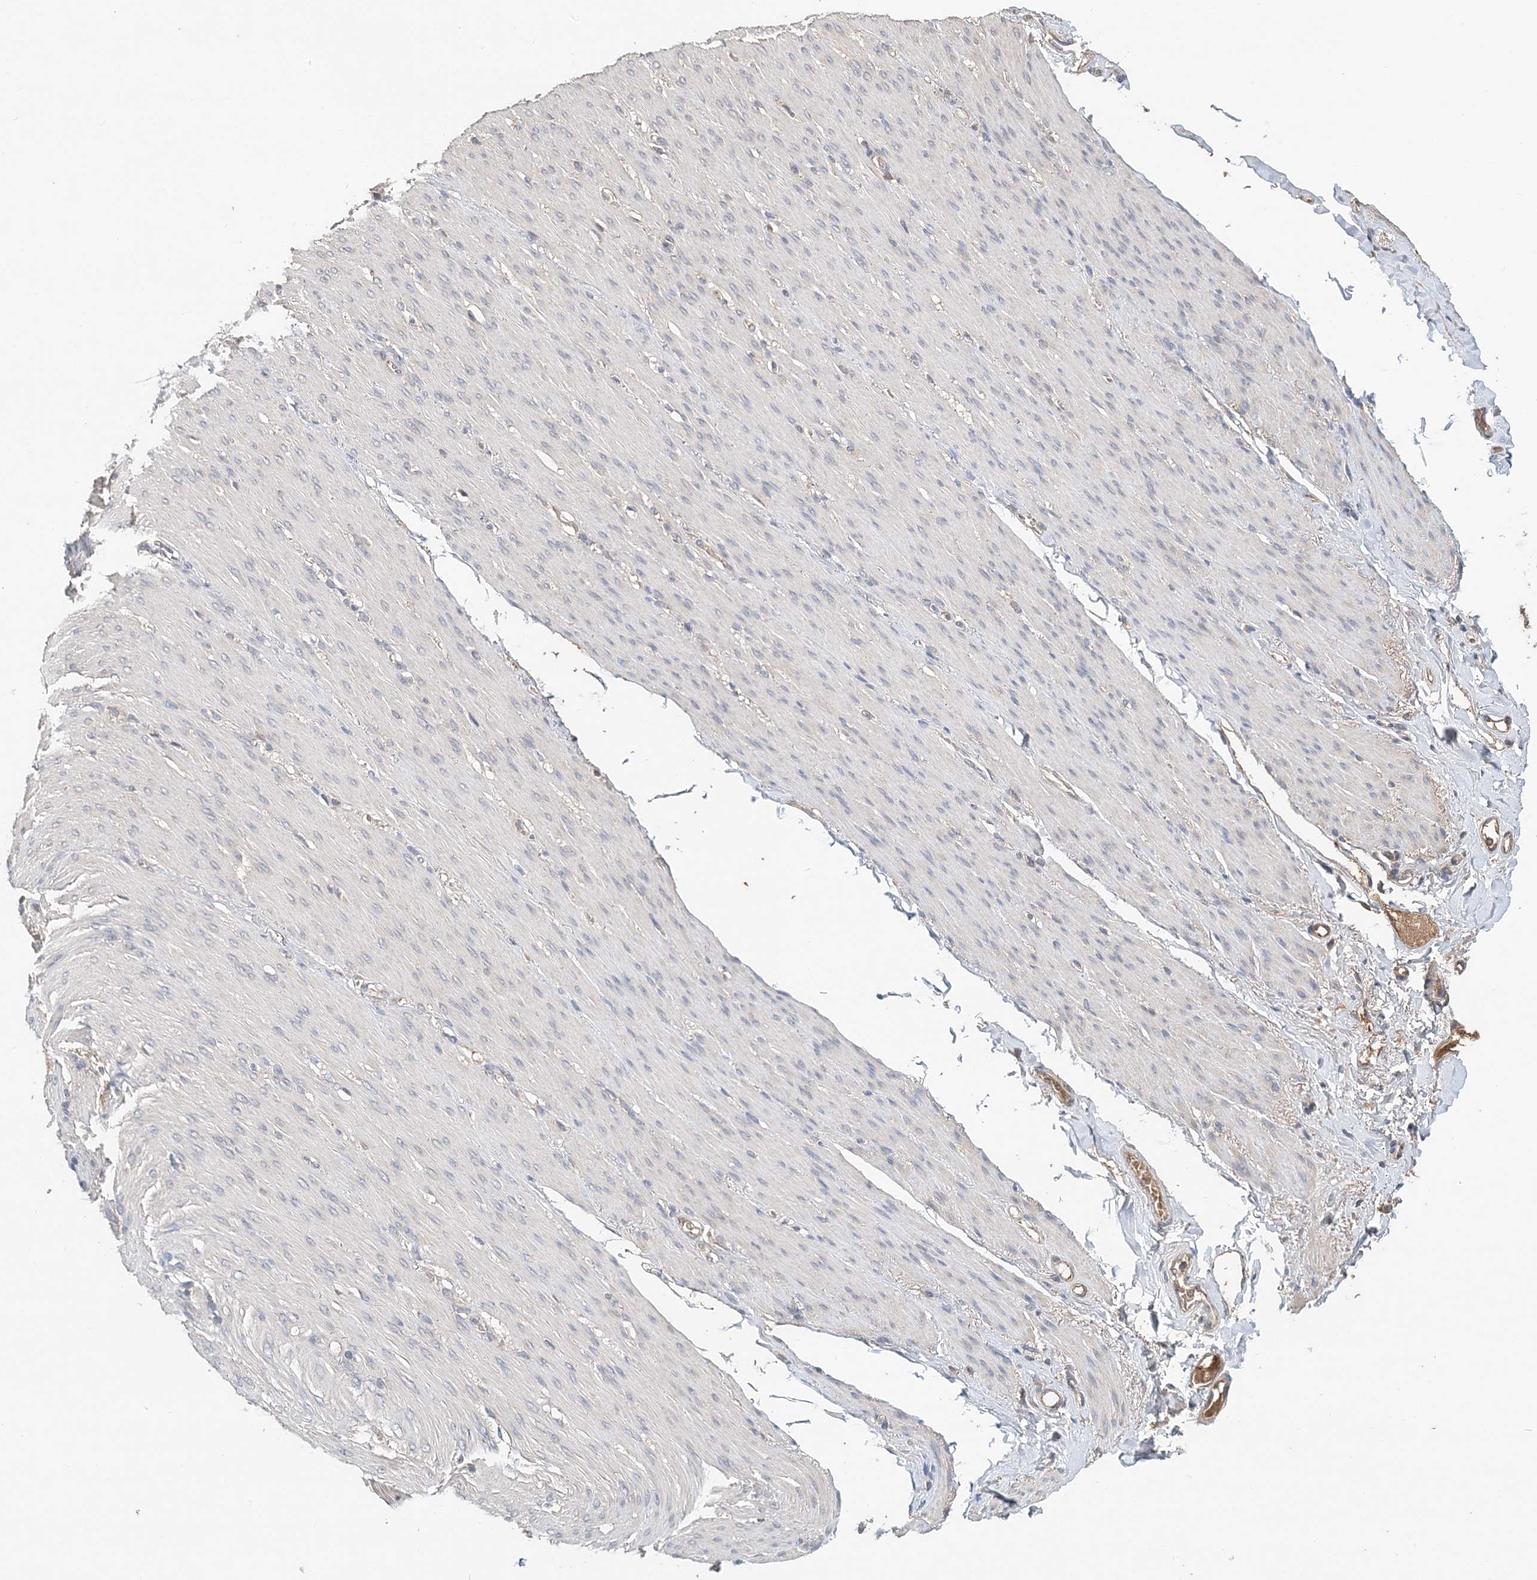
{"staining": {"intensity": "negative", "quantity": "none", "location": "none"}, "tissue": "adipose tissue", "cell_type": "Adipocytes", "image_type": "normal", "snomed": [{"axis": "morphology", "description": "Normal tissue, NOS"}, {"axis": "topography", "description": "Colon"}, {"axis": "topography", "description": "Peripheral nerve tissue"}], "caption": "DAB (3,3'-diaminobenzidine) immunohistochemical staining of unremarkable human adipose tissue reveals no significant positivity in adipocytes.", "gene": "SYCP3", "patient": {"sex": "female", "age": 61}}